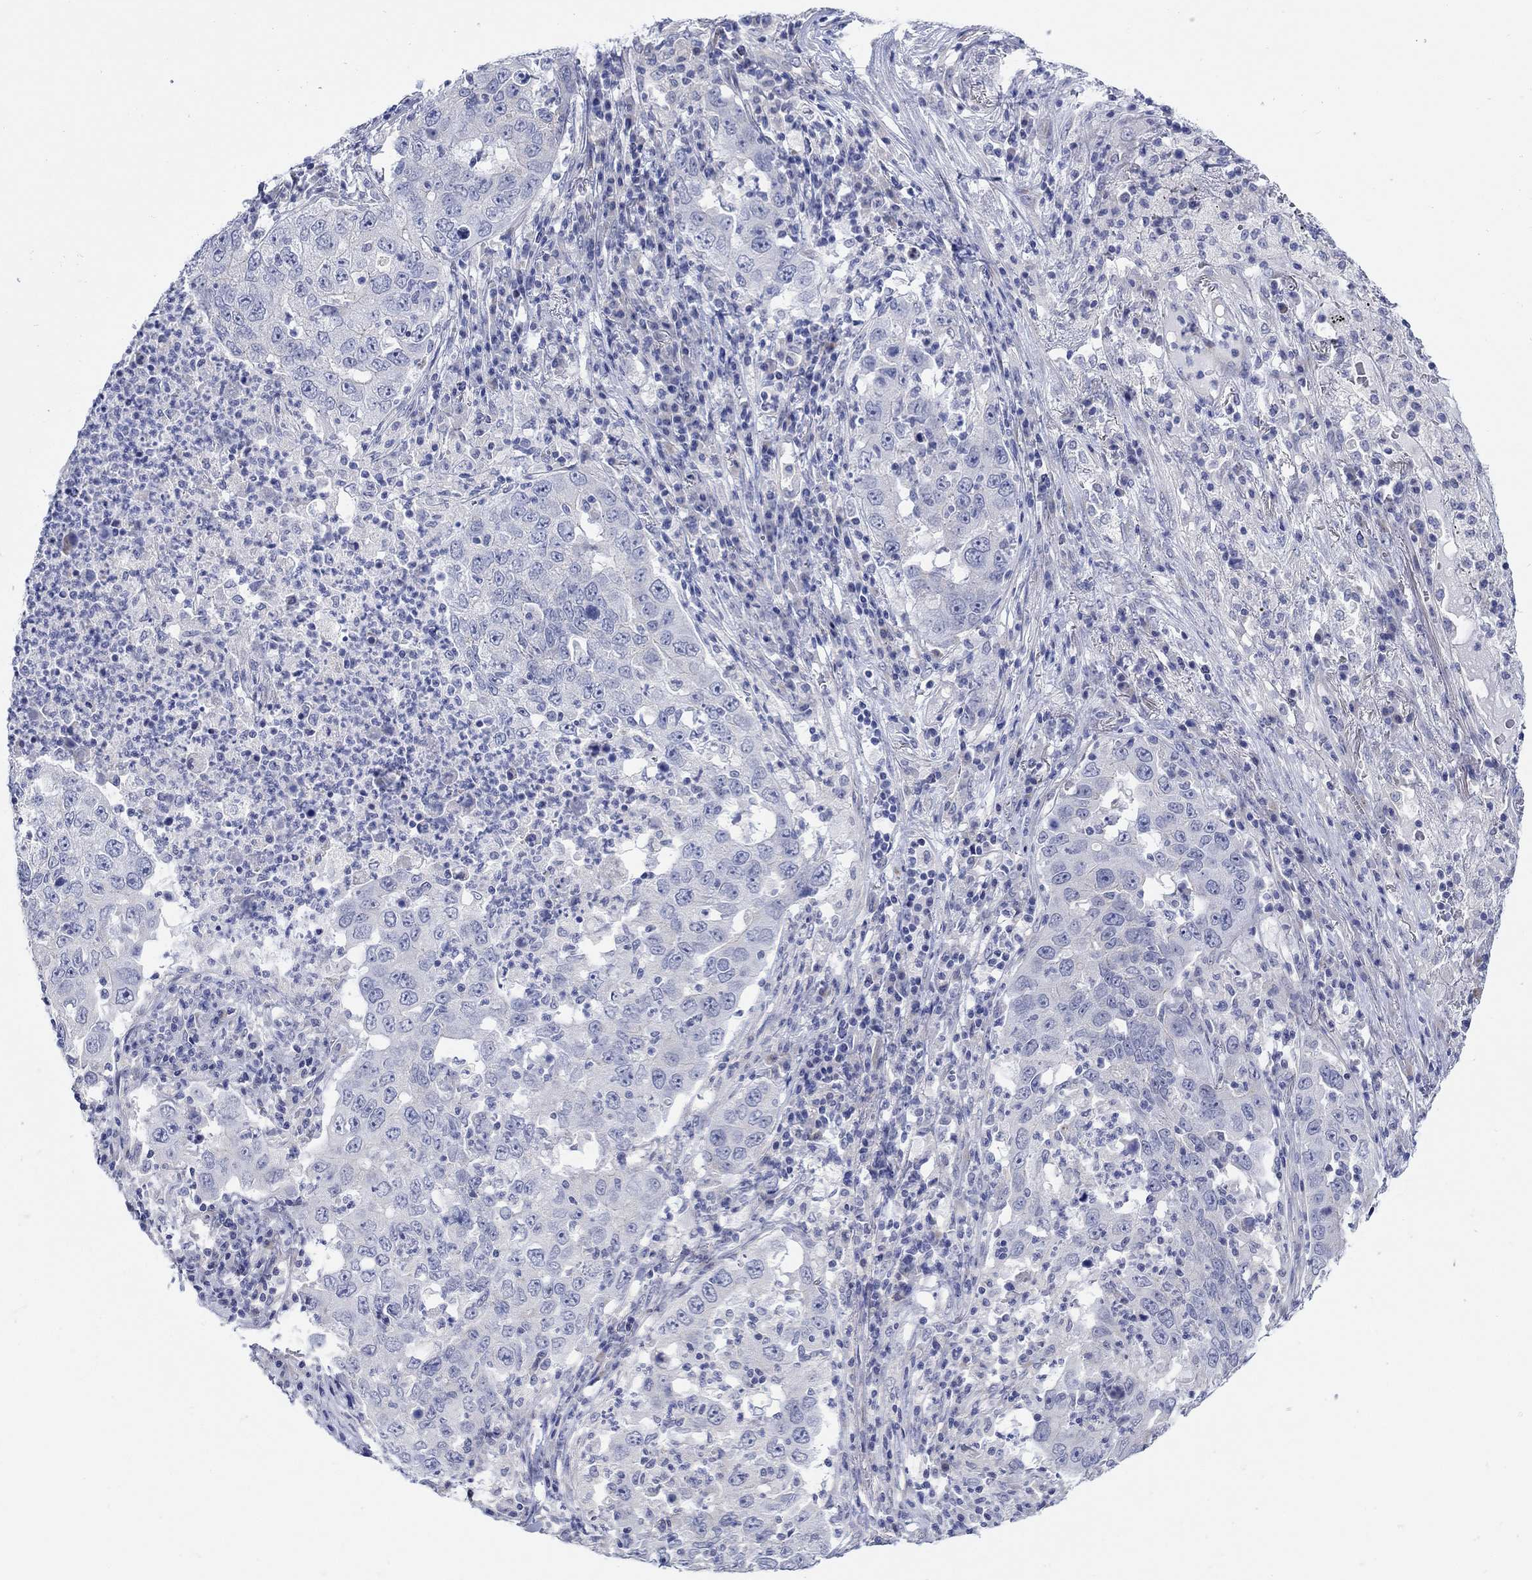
{"staining": {"intensity": "negative", "quantity": "none", "location": "none"}, "tissue": "lung cancer", "cell_type": "Tumor cells", "image_type": "cancer", "snomed": [{"axis": "morphology", "description": "Adenocarcinoma, NOS"}, {"axis": "topography", "description": "Lung"}], "caption": "This micrograph is of lung cancer stained with IHC to label a protein in brown with the nuclei are counter-stained blue. There is no positivity in tumor cells.", "gene": "KRT222", "patient": {"sex": "male", "age": 73}}